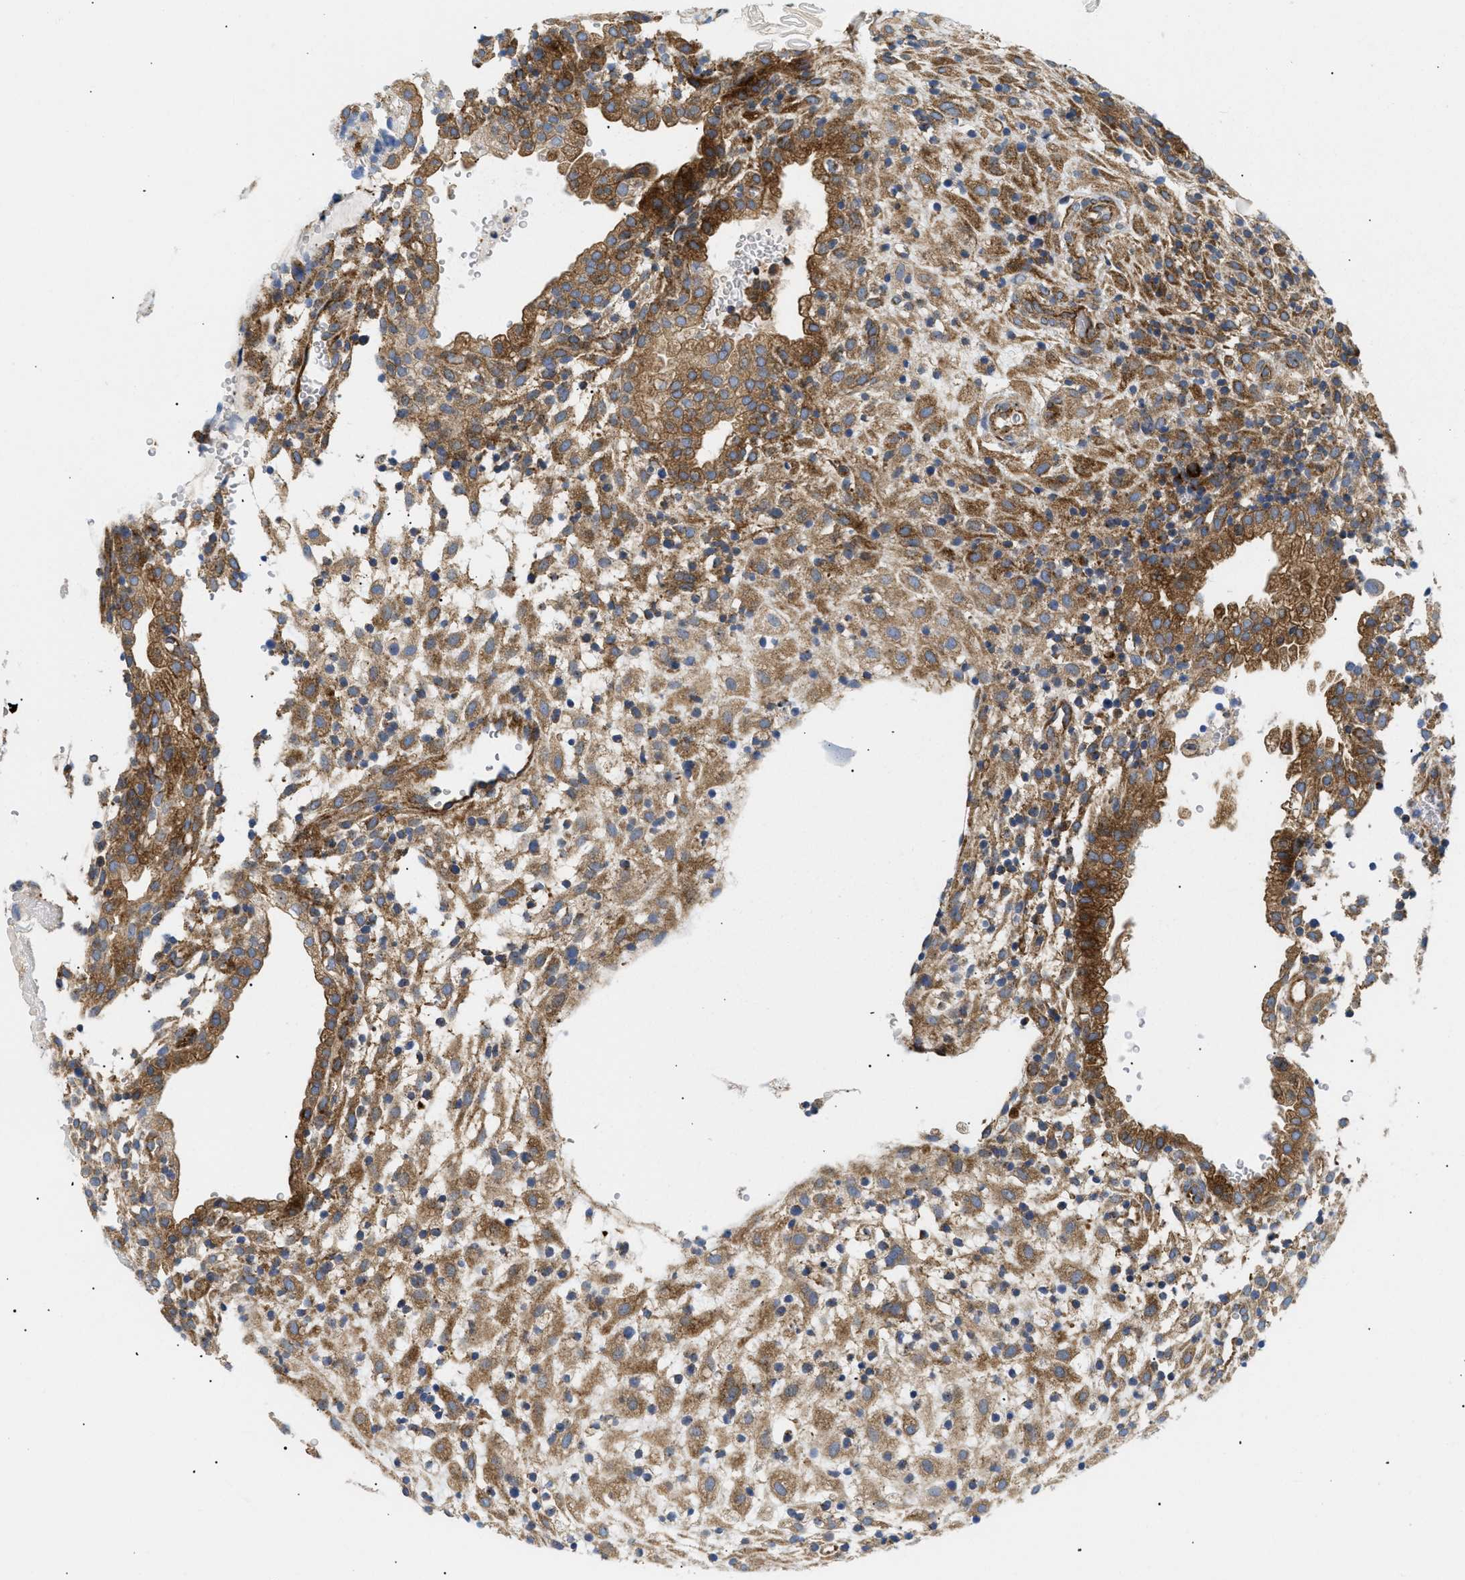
{"staining": {"intensity": "moderate", "quantity": ">75%", "location": "cytoplasmic/membranous"}, "tissue": "placenta", "cell_type": "Decidual cells", "image_type": "normal", "snomed": [{"axis": "morphology", "description": "Normal tissue, NOS"}, {"axis": "topography", "description": "Placenta"}], "caption": "Moderate cytoplasmic/membranous staining for a protein is seen in about >75% of decidual cells of normal placenta using immunohistochemistry.", "gene": "DCTN4", "patient": {"sex": "female", "age": 18}}